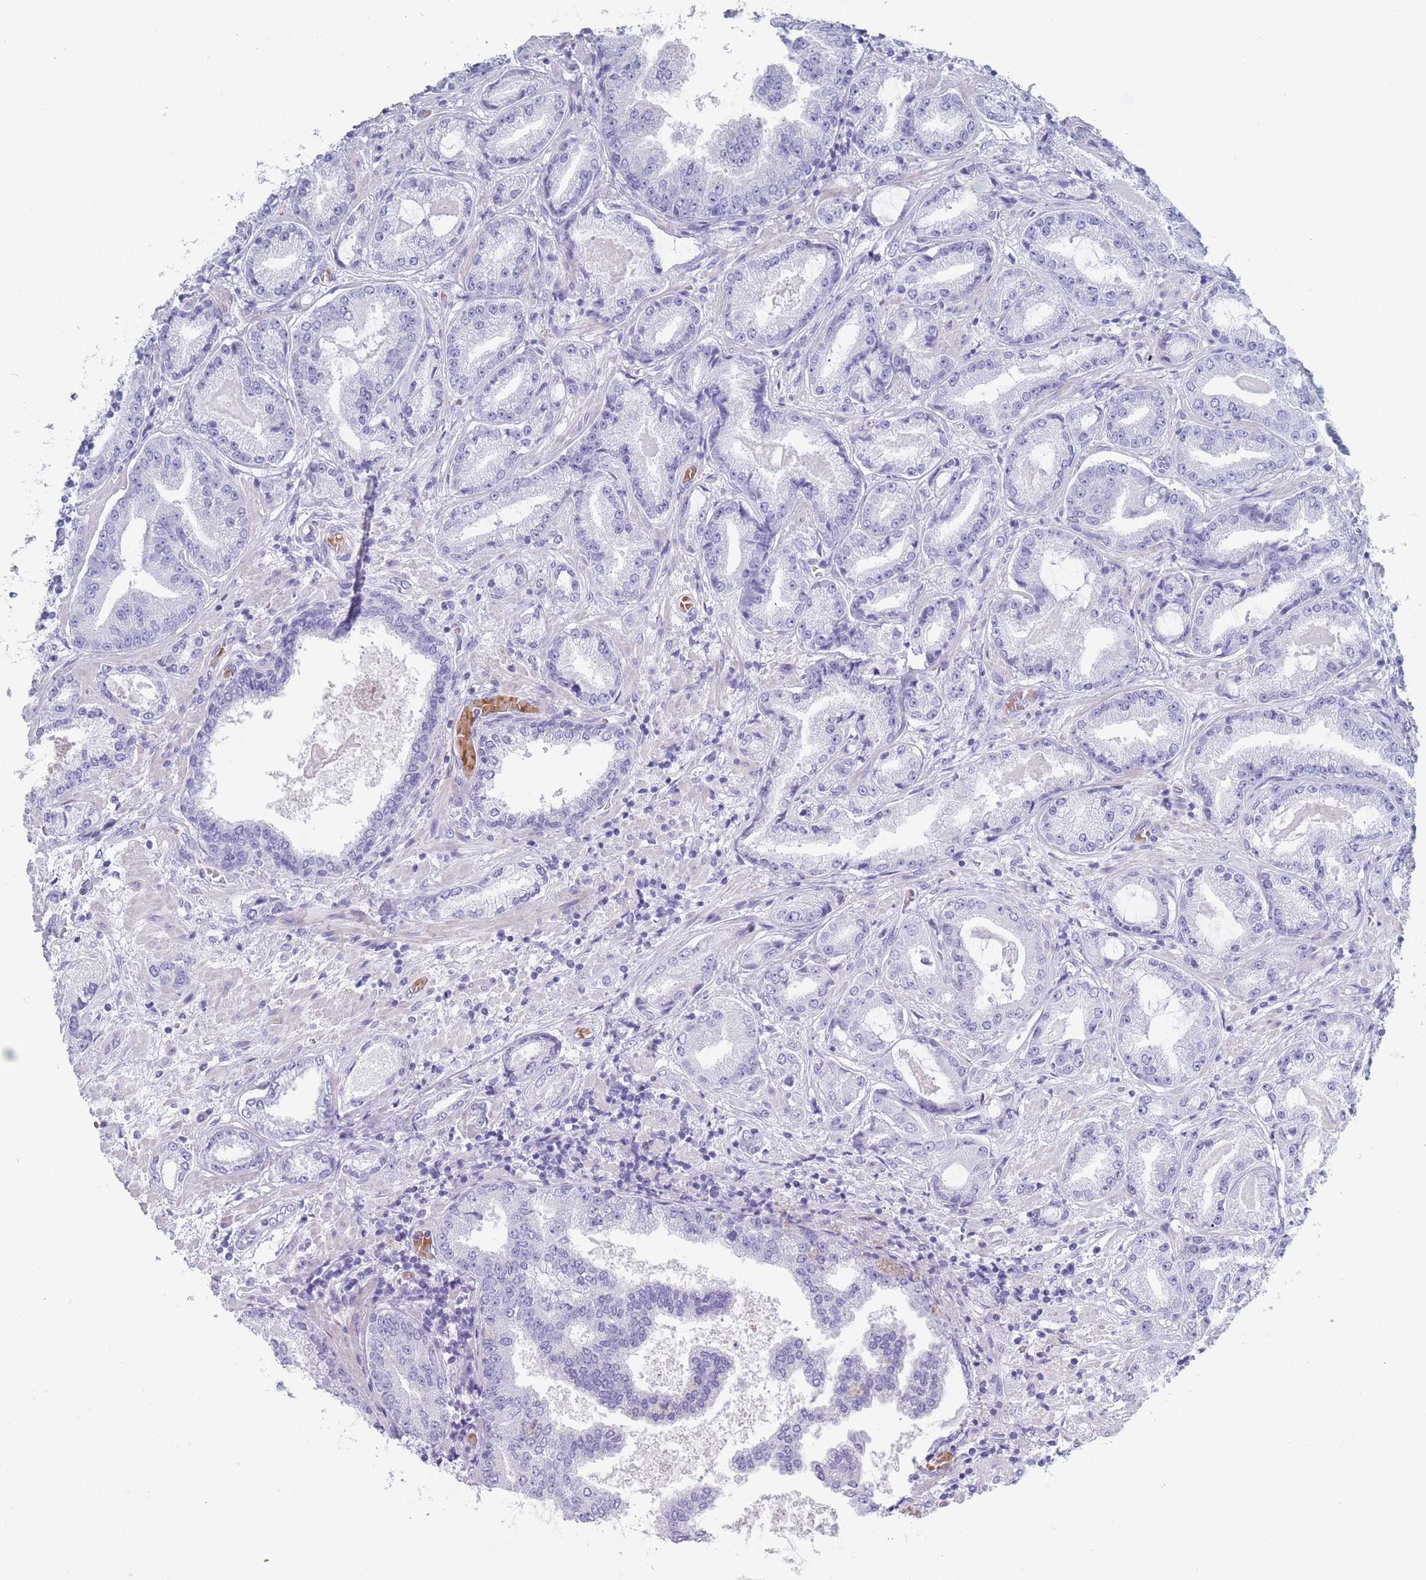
{"staining": {"intensity": "negative", "quantity": "none", "location": "none"}, "tissue": "prostate cancer", "cell_type": "Tumor cells", "image_type": "cancer", "snomed": [{"axis": "morphology", "description": "Adenocarcinoma, High grade"}, {"axis": "topography", "description": "Prostate"}], "caption": "Image shows no protein expression in tumor cells of prostate cancer (adenocarcinoma (high-grade)) tissue. Brightfield microscopy of immunohistochemistry (IHC) stained with DAB (brown) and hematoxylin (blue), captured at high magnification.", "gene": "OR5D16", "patient": {"sex": "male", "age": 68}}